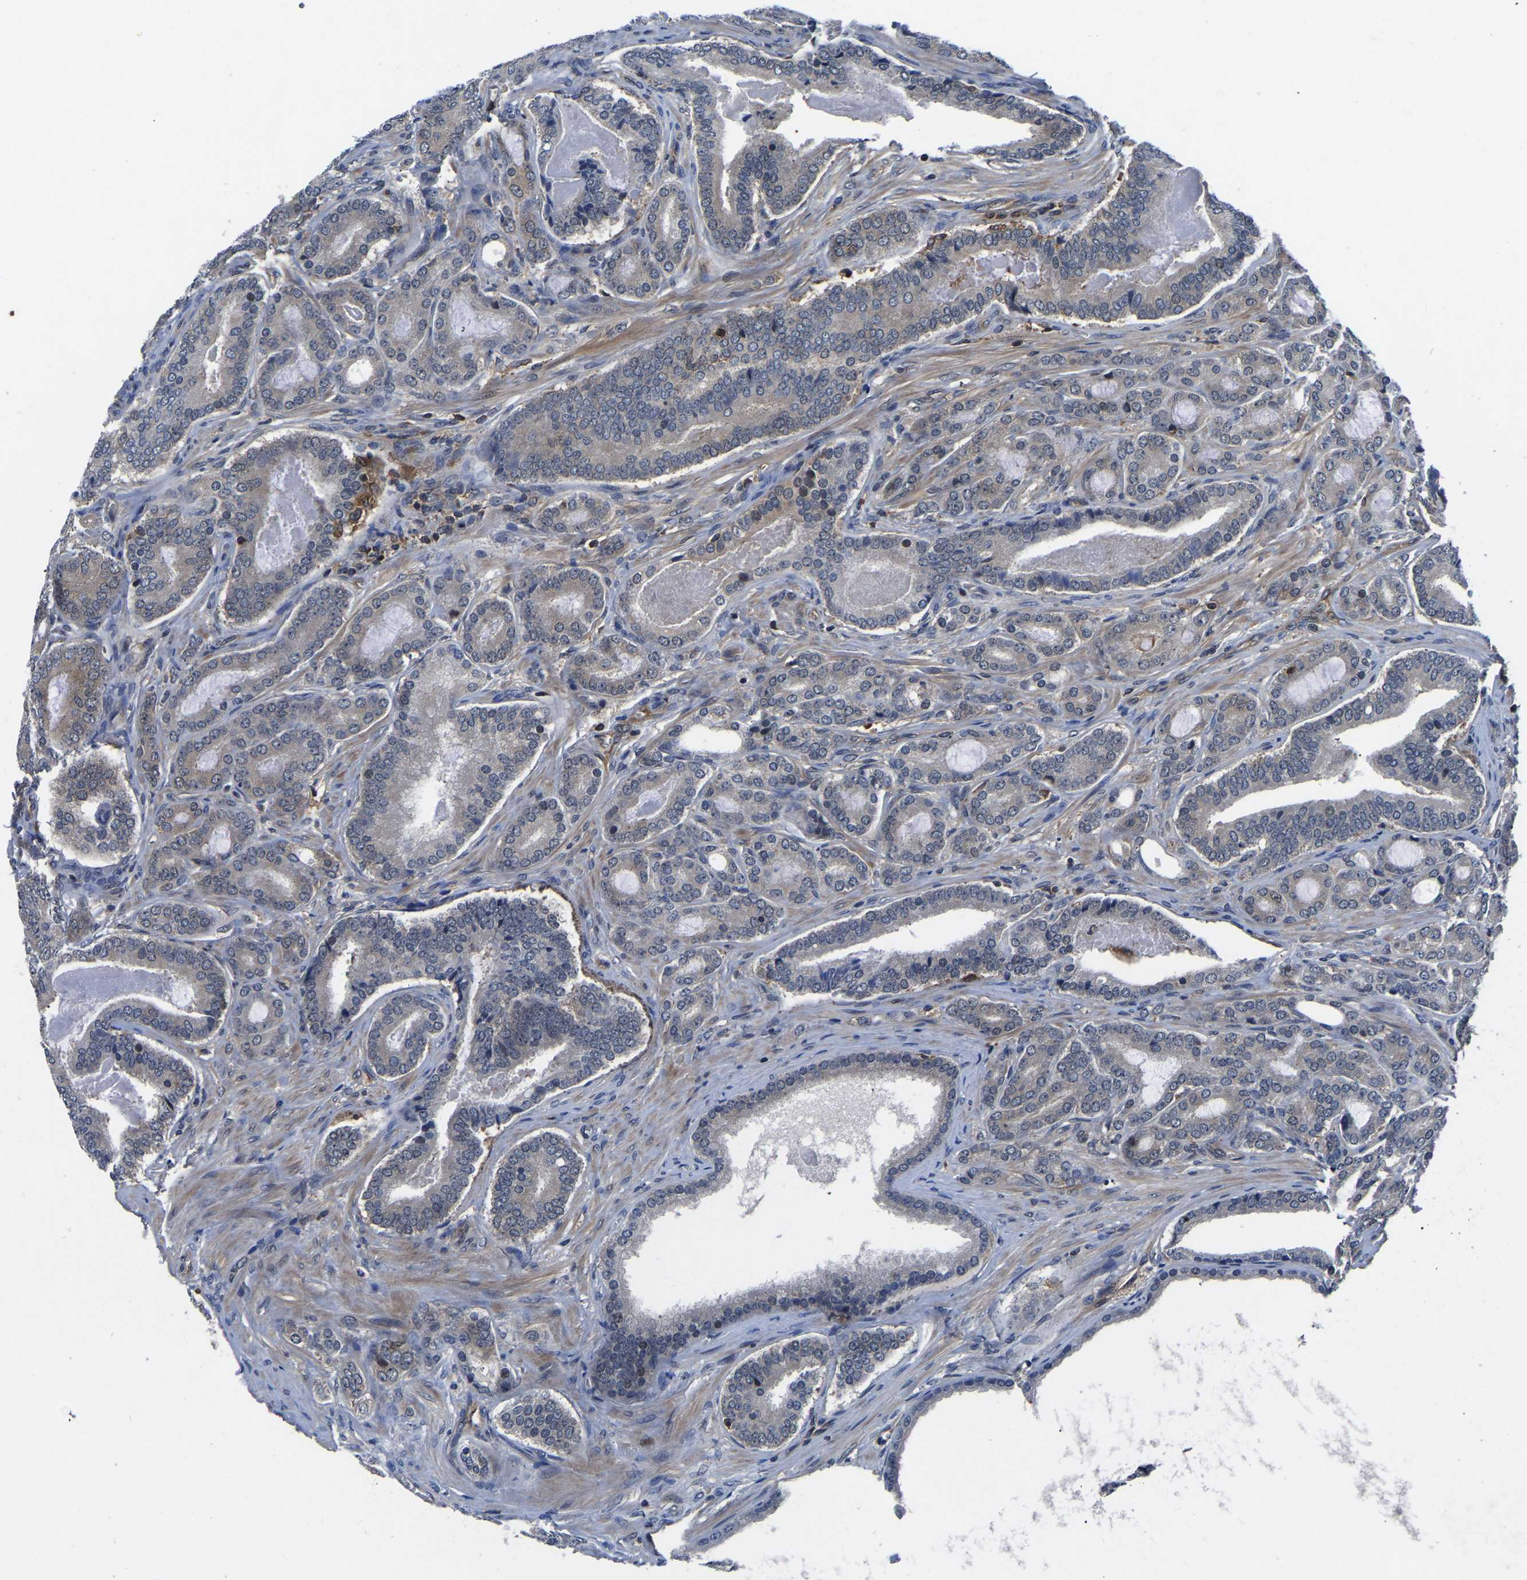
{"staining": {"intensity": "weak", "quantity": "25%-75%", "location": "cytoplasmic/membranous"}, "tissue": "prostate cancer", "cell_type": "Tumor cells", "image_type": "cancer", "snomed": [{"axis": "morphology", "description": "Adenocarcinoma, High grade"}, {"axis": "topography", "description": "Prostate"}], "caption": "DAB immunohistochemical staining of prostate cancer (adenocarcinoma (high-grade)) demonstrates weak cytoplasmic/membranous protein positivity in about 25%-75% of tumor cells. Nuclei are stained in blue.", "gene": "FGD5", "patient": {"sex": "male", "age": 60}}